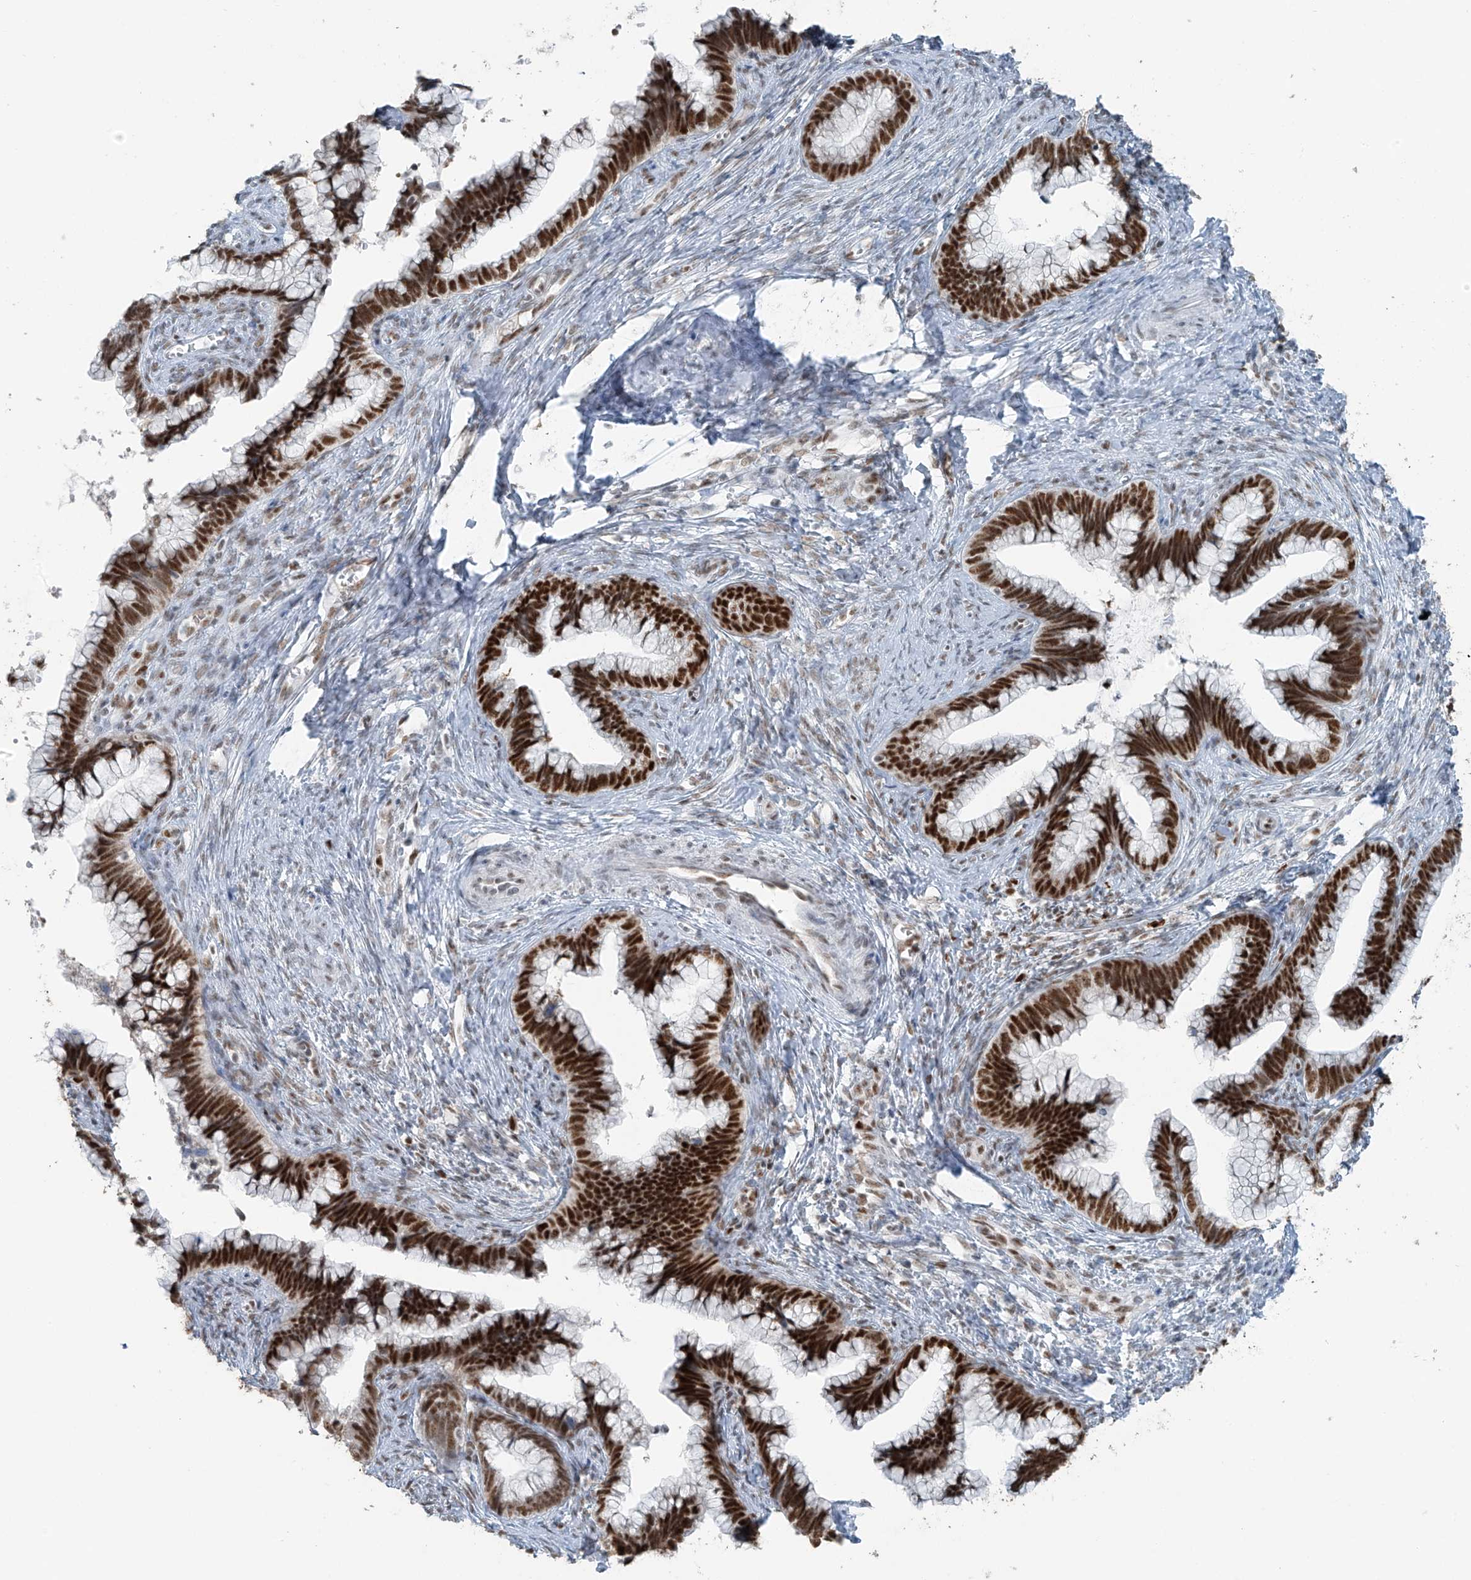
{"staining": {"intensity": "strong", "quantity": ">75%", "location": "nuclear"}, "tissue": "cervical cancer", "cell_type": "Tumor cells", "image_type": "cancer", "snomed": [{"axis": "morphology", "description": "Adenocarcinoma, NOS"}, {"axis": "topography", "description": "Cervix"}], "caption": "Immunohistochemistry (IHC) histopathology image of human adenocarcinoma (cervical) stained for a protein (brown), which reveals high levels of strong nuclear staining in about >75% of tumor cells.", "gene": "WRNIP1", "patient": {"sex": "female", "age": 44}}